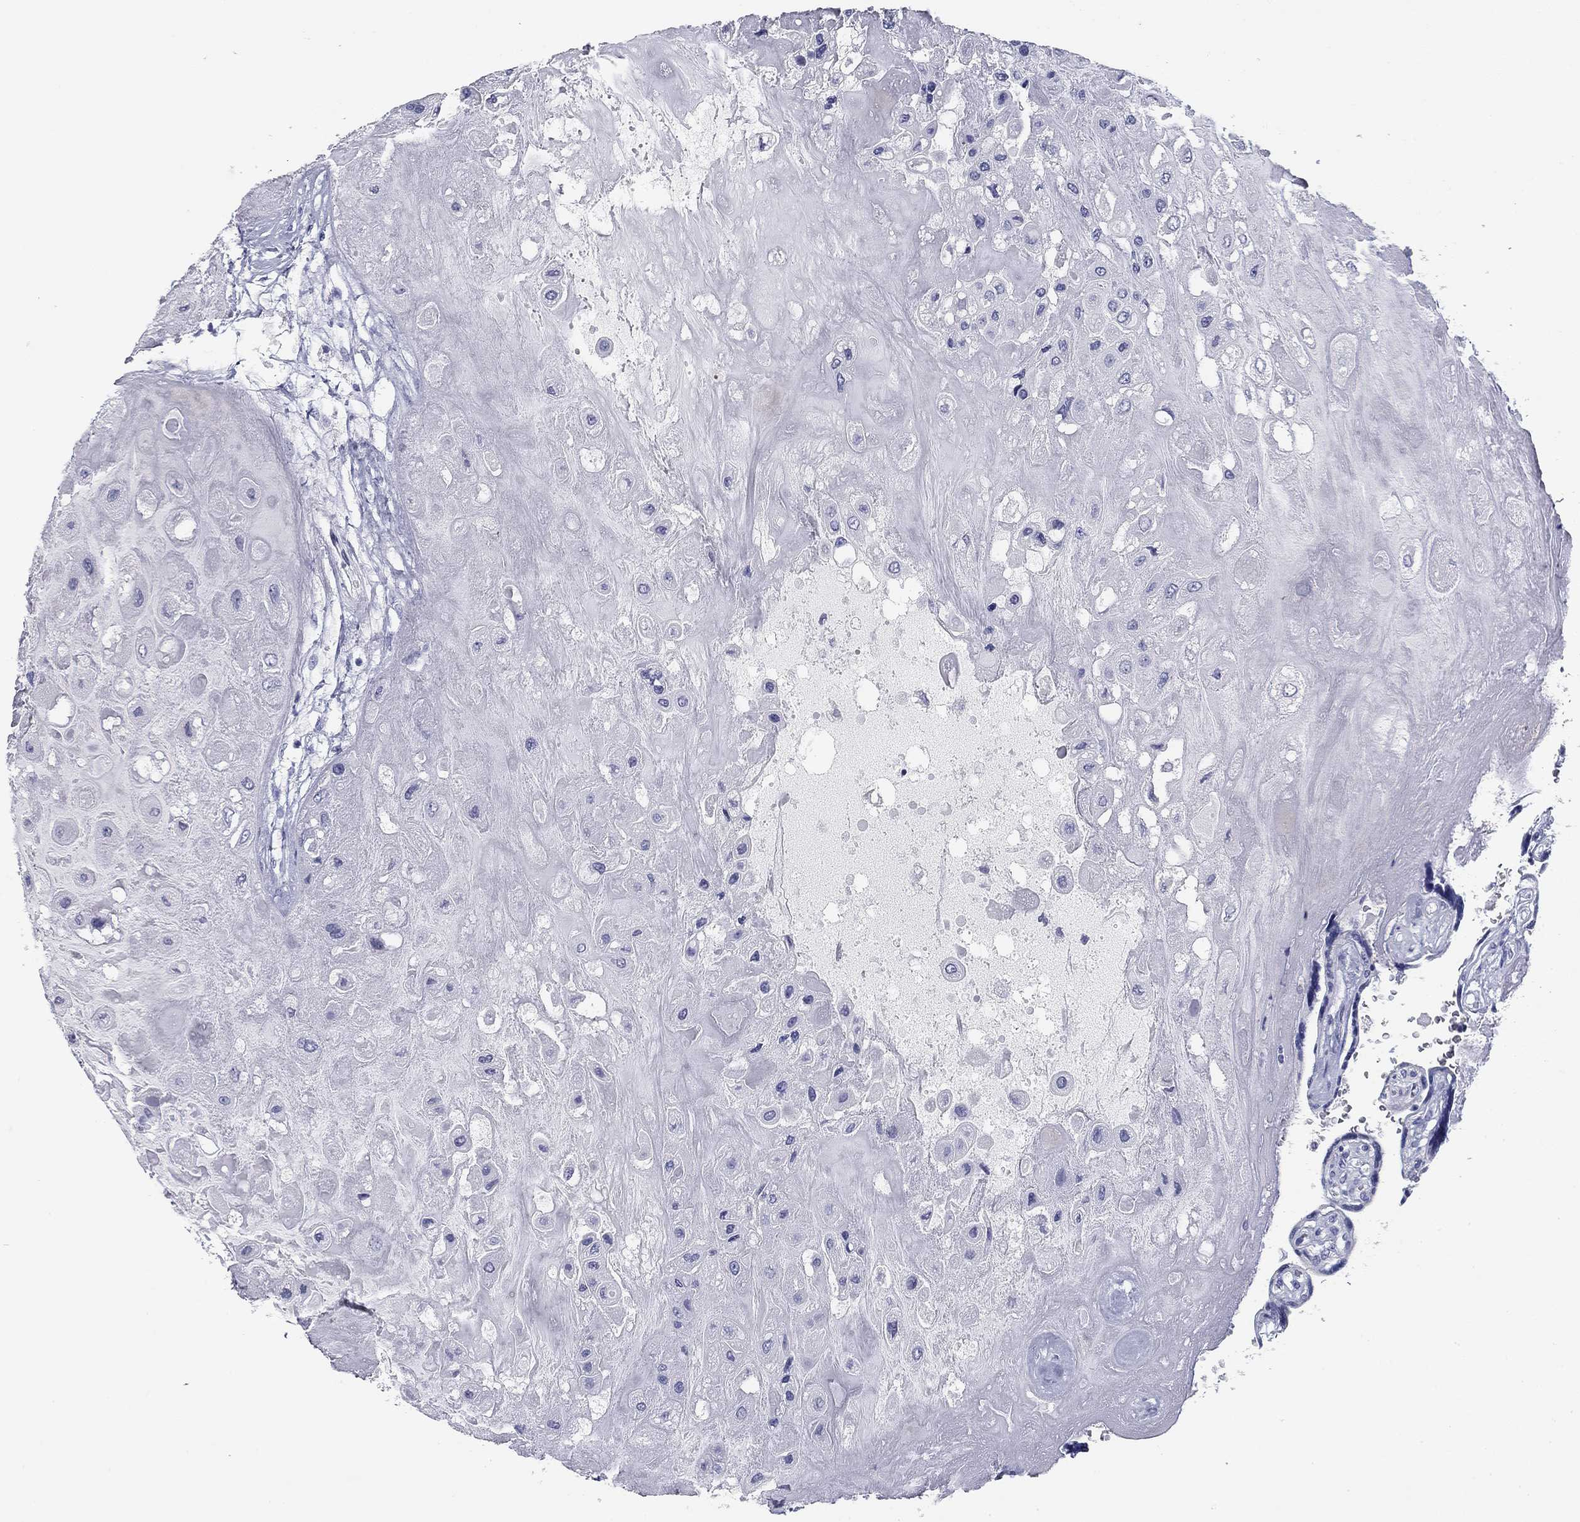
{"staining": {"intensity": "negative", "quantity": "none", "location": "none"}, "tissue": "placenta", "cell_type": "Decidual cells", "image_type": "normal", "snomed": [{"axis": "morphology", "description": "Normal tissue, NOS"}, {"axis": "topography", "description": "Placenta"}], "caption": "DAB immunohistochemical staining of unremarkable human placenta demonstrates no significant expression in decidual cells. Nuclei are stained in blue.", "gene": "CD79B", "patient": {"sex": "female", "age": 32}}